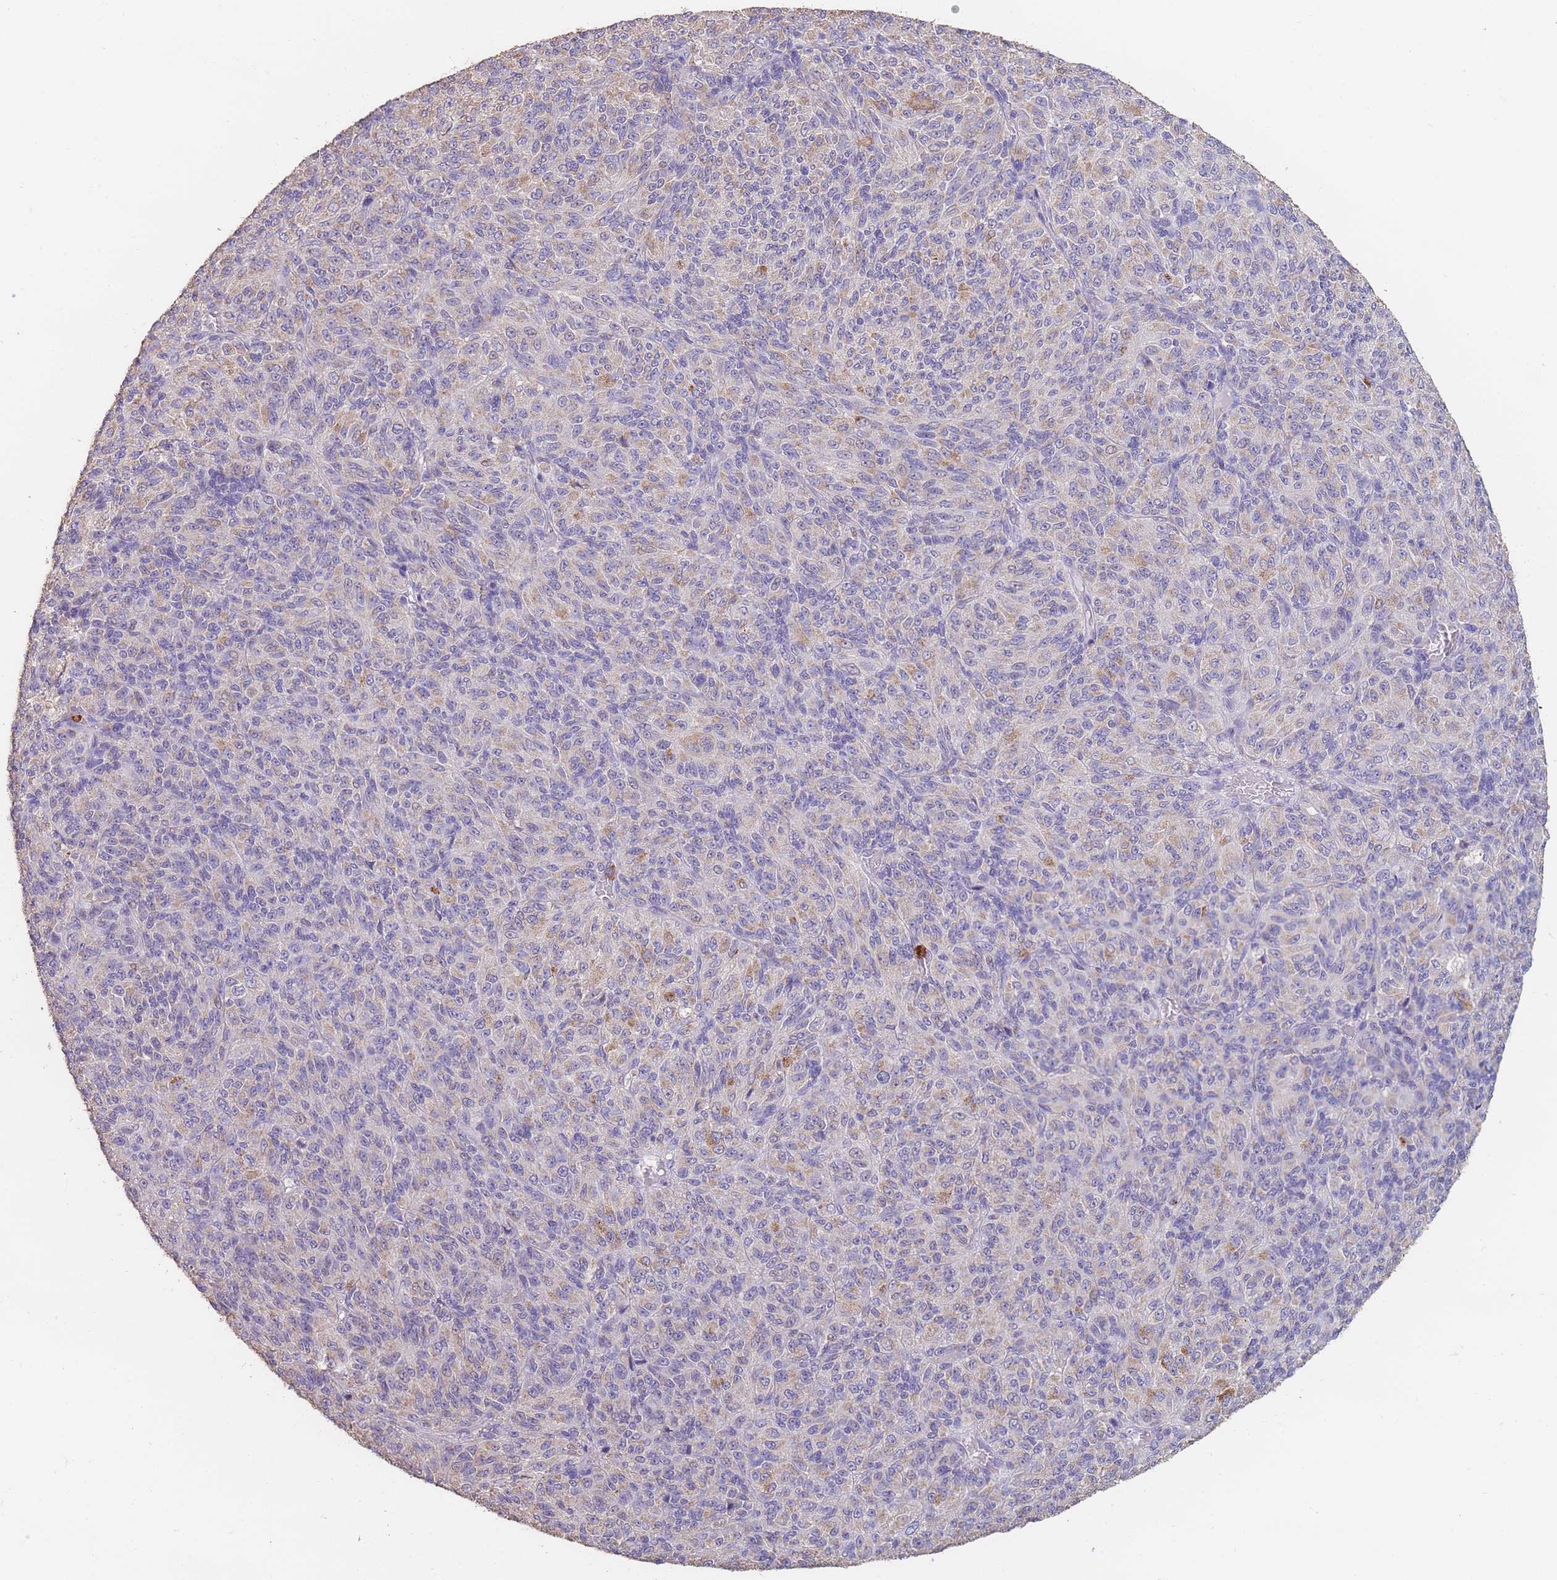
{"staining": {"intensity": "weak", "quantity": "<25%", "location": "cytoplasmic/membranous"}, "tissue": "melanoma", "cell_type": "Tumor cells", "image_type": "cancer", "snomed": [{"axis": "morphology", "description": "Malignant melanoma, Metastatic site"}, {"axis": "topography", "description": "Brain"}], "caption": "Malignant melanoma (metastatic site) was stained to show a protein in brown. There is no significant staining in tumor cells.", "gene": "CLEC12A", "patient": {"sex": "female", "age": 56}}